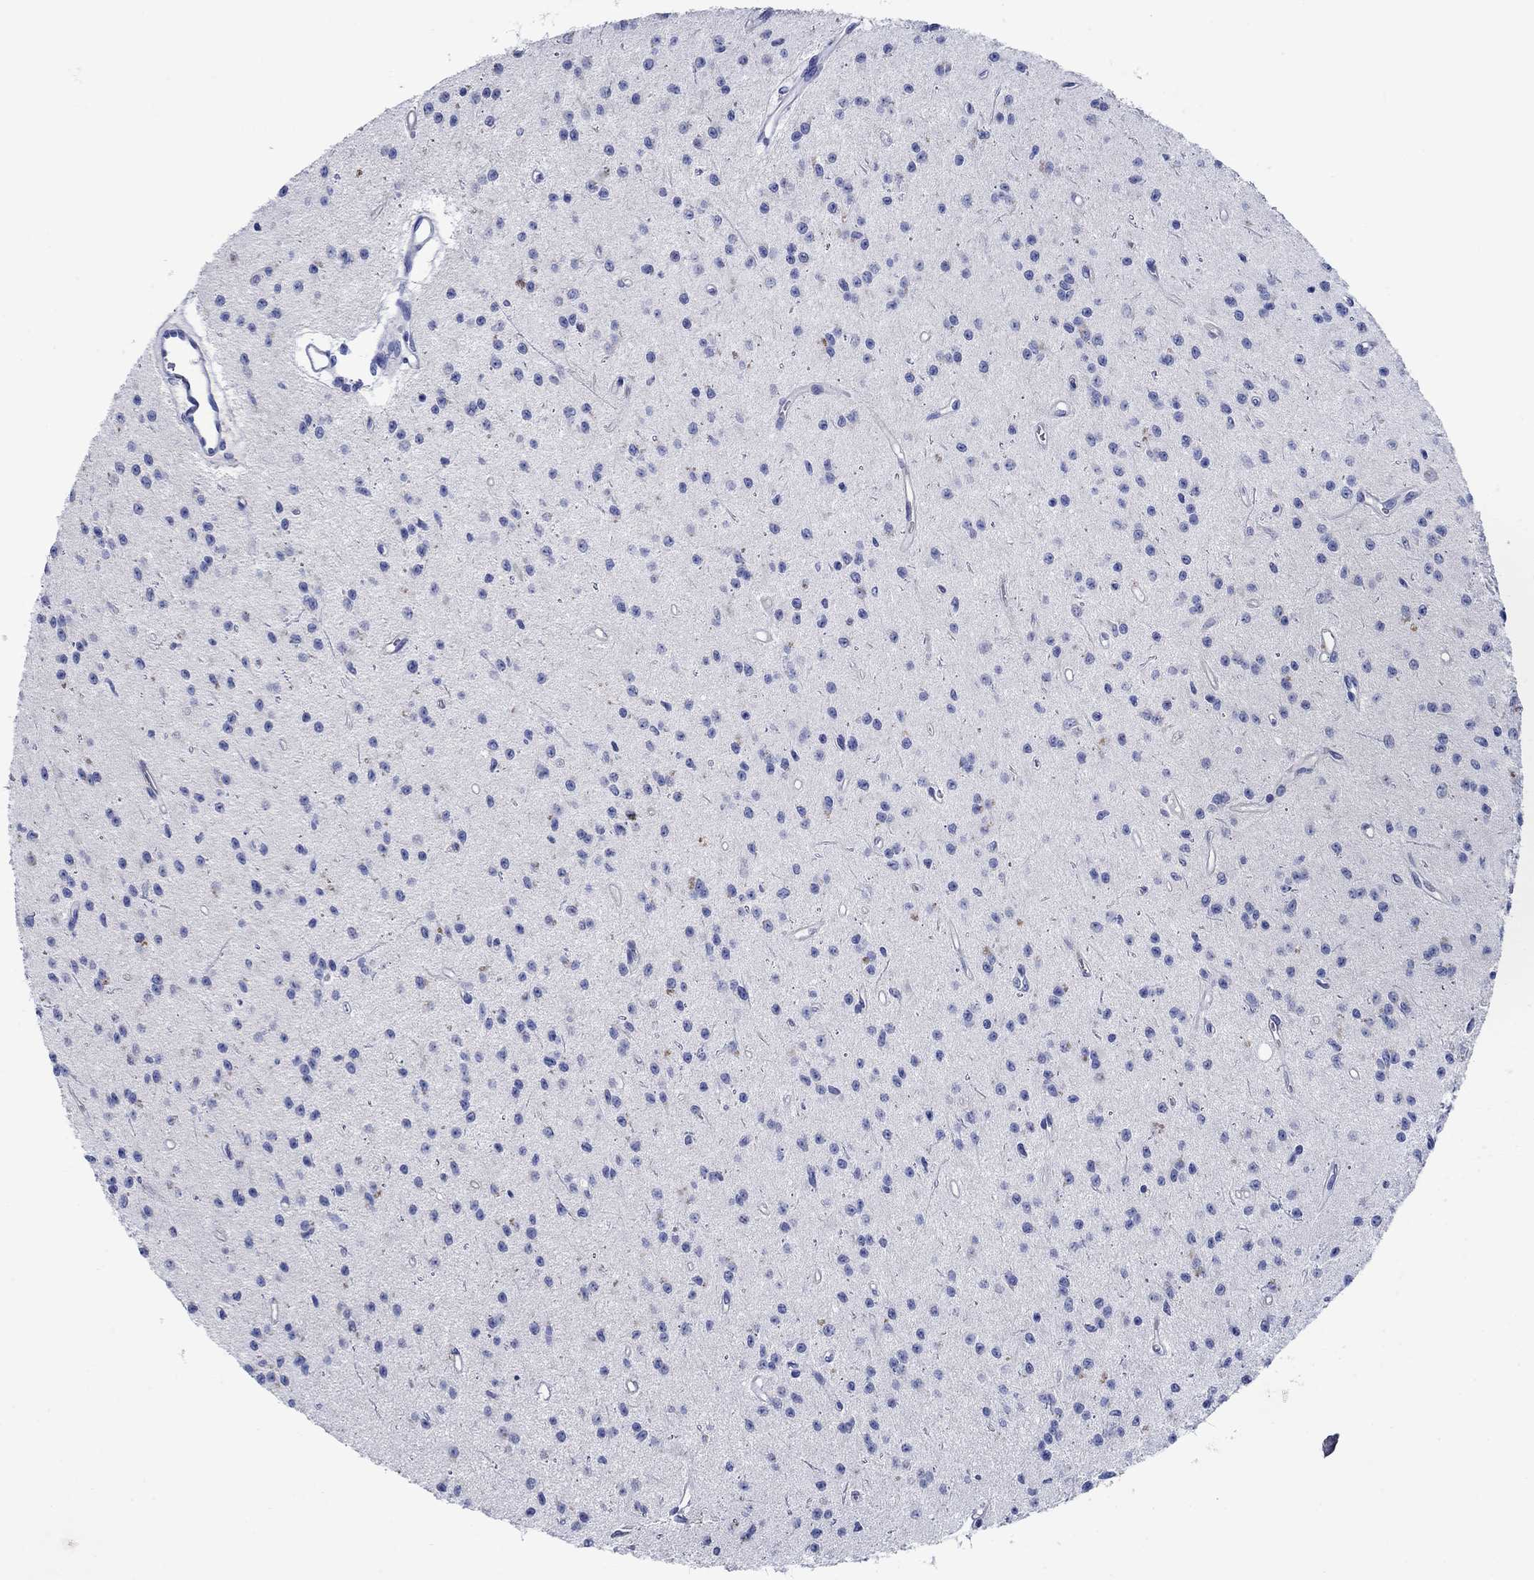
{"staining": {"intensity": "negative", "quantity": "none", "location": "none"}, "tissue": "glioma", "cell_type": "Tumor cells", "image_type": "cancer", "snomed": [{"axis": "morphology", "description": "Glioma, malignant, Low grade"}, {"axis": "topography", "description": "Brain"}], "caption": "The IHC image has no significant staining in tumor cells of glioma tissue. The staining was performed using DAB to visualize the protein expression in brown, while the nuclei were stained in blue with hematoxylin (Magnification: 20x).", "gene": "TRIM16", "patient": {"sex": "female", "age": 45}}